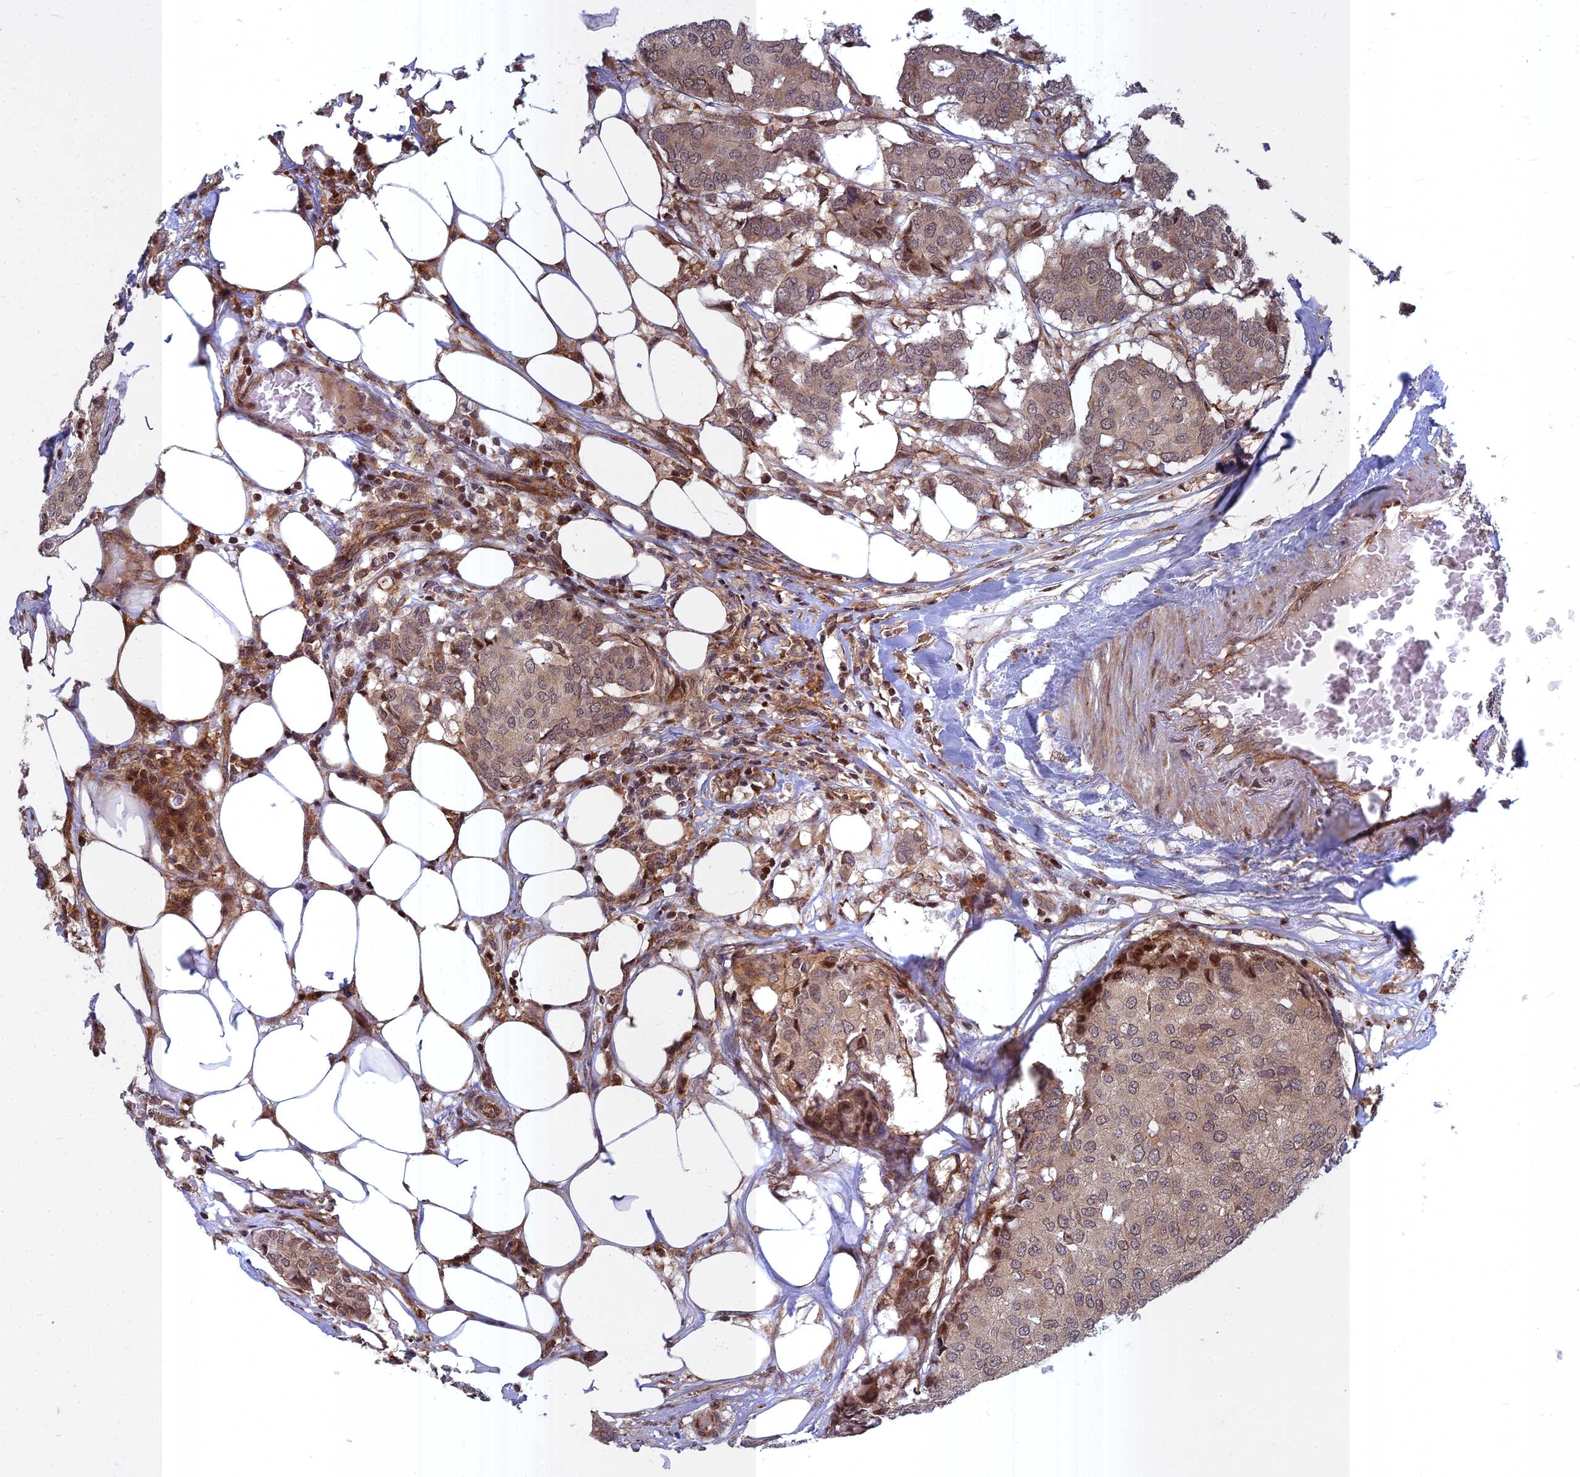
{"staining": {"intensity": "moderate", "quantity": ">75%", "location": "cytoplasmic/membranous,nuclear"}, "tissue": "breast cancer", "cell_type": "Tumor cells", "image_type": "cancer", "snomed": [{"axis": "morphology", "description": "Duct carcinoma"}, {"axis": "topography", "description": "Breast"}], "caption": "A micrograph of human breast cancer stained for a protein displays moderate cytoplasmic/membranous and nuclear brown staining in tumor cells.", "gene": "COMMD2", "patient": {"sex": "female", "age": 75}}